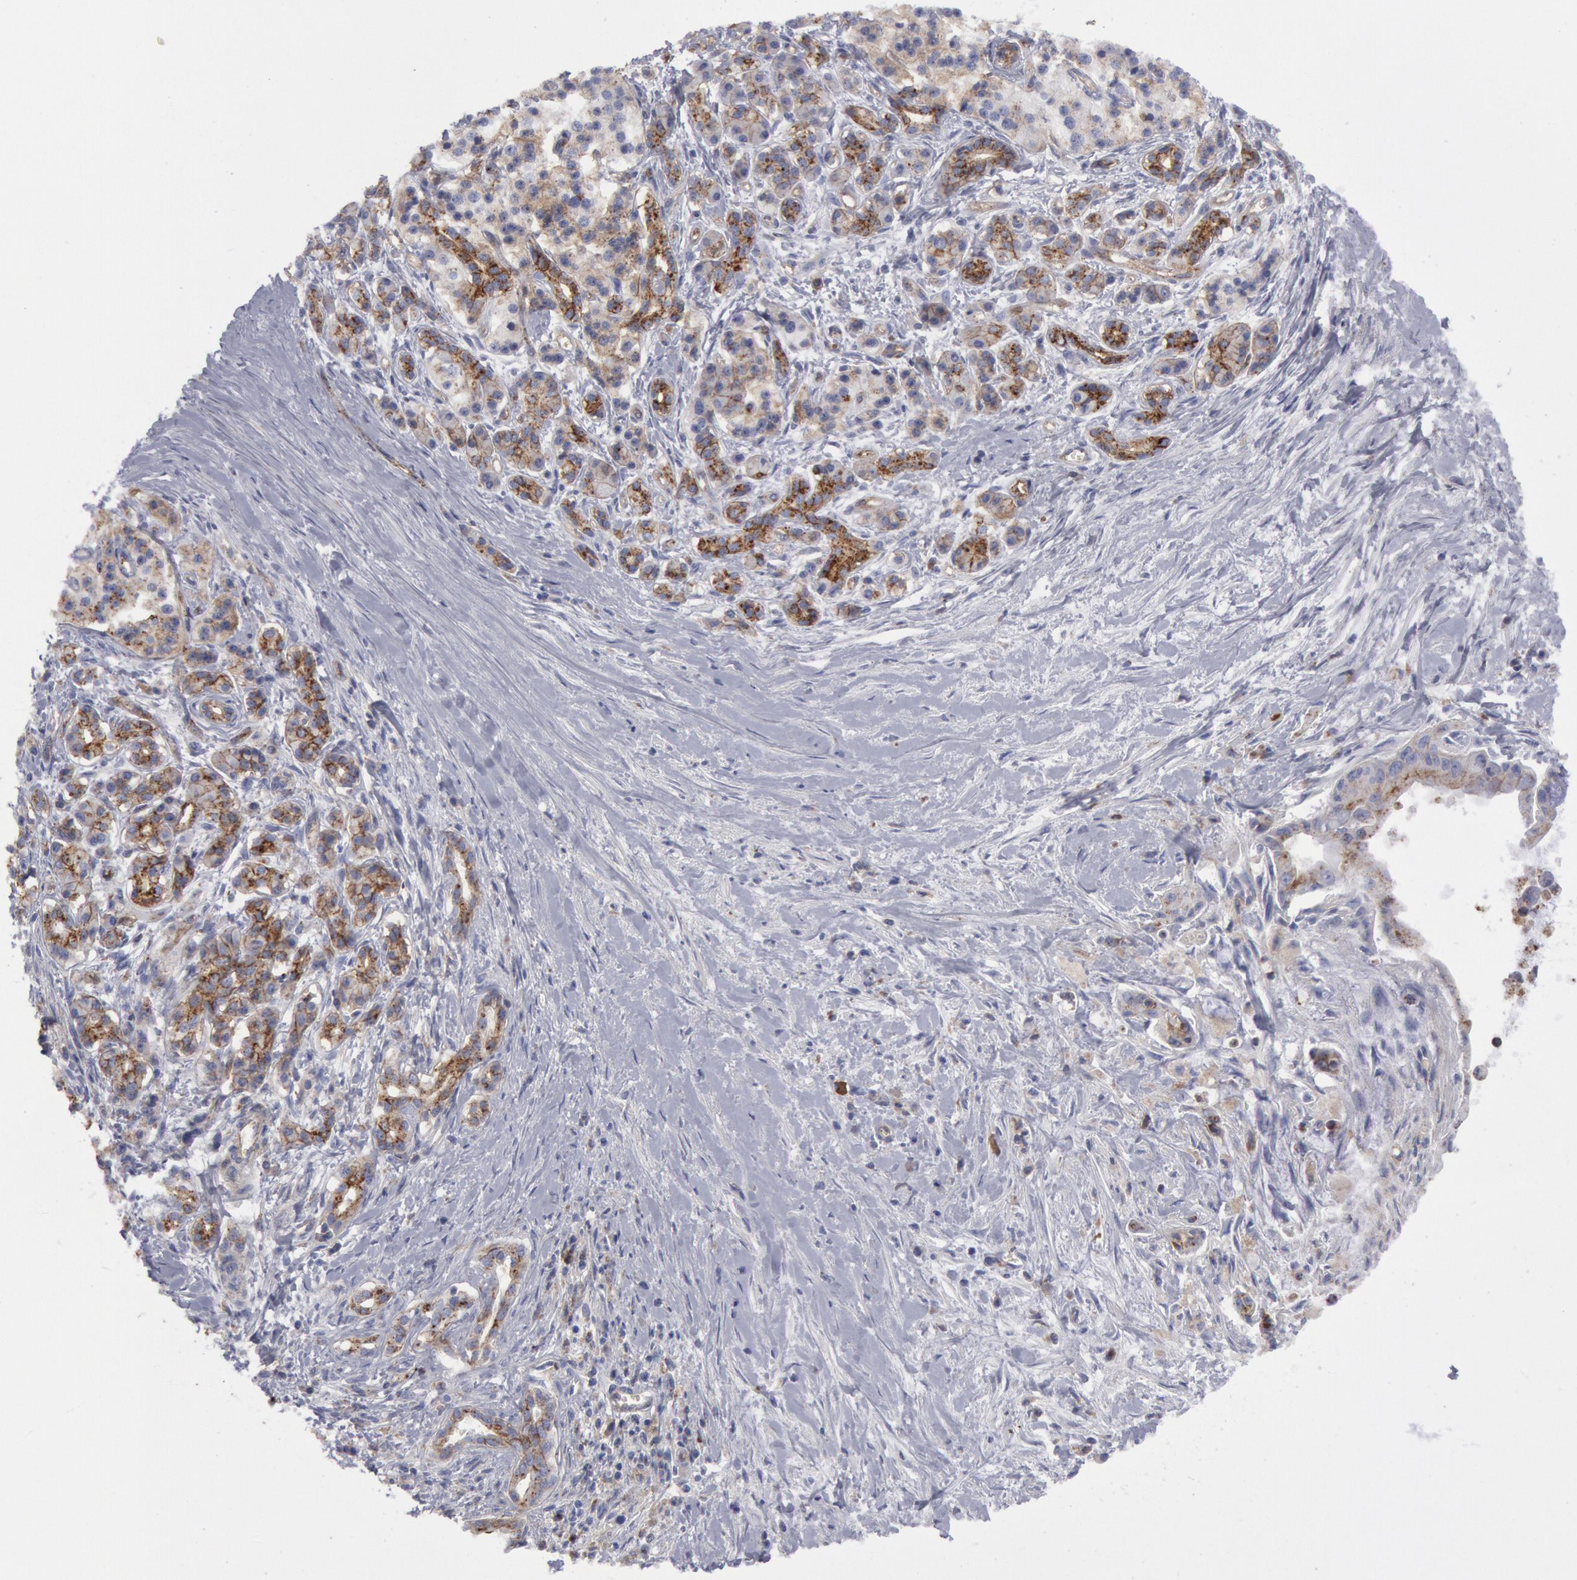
{"staining": {"intensity": "weak", "quantity": "<25%", "location": "cytoplasmic/membranous"}, "tissue": "pancreatic cancer", "cell_type": "Tumor cells", "image_type": "cancer", "snomed": [{"axis": "morphology", "description": "Adenocarcinoma, NOS"}, {"axis": "topography", "description": "Pancreas"}], "caption": "Photomicrograph shows no significant protein staining in tumor cells of pancreatic cancer. (Stains: DAB immunohistochemistry with hematoxylin counter stain, Microscopy: brightfield microscopy at high magnification).", "gene": "FLOT1", "patient": {"sex": "male", "age": 59}}